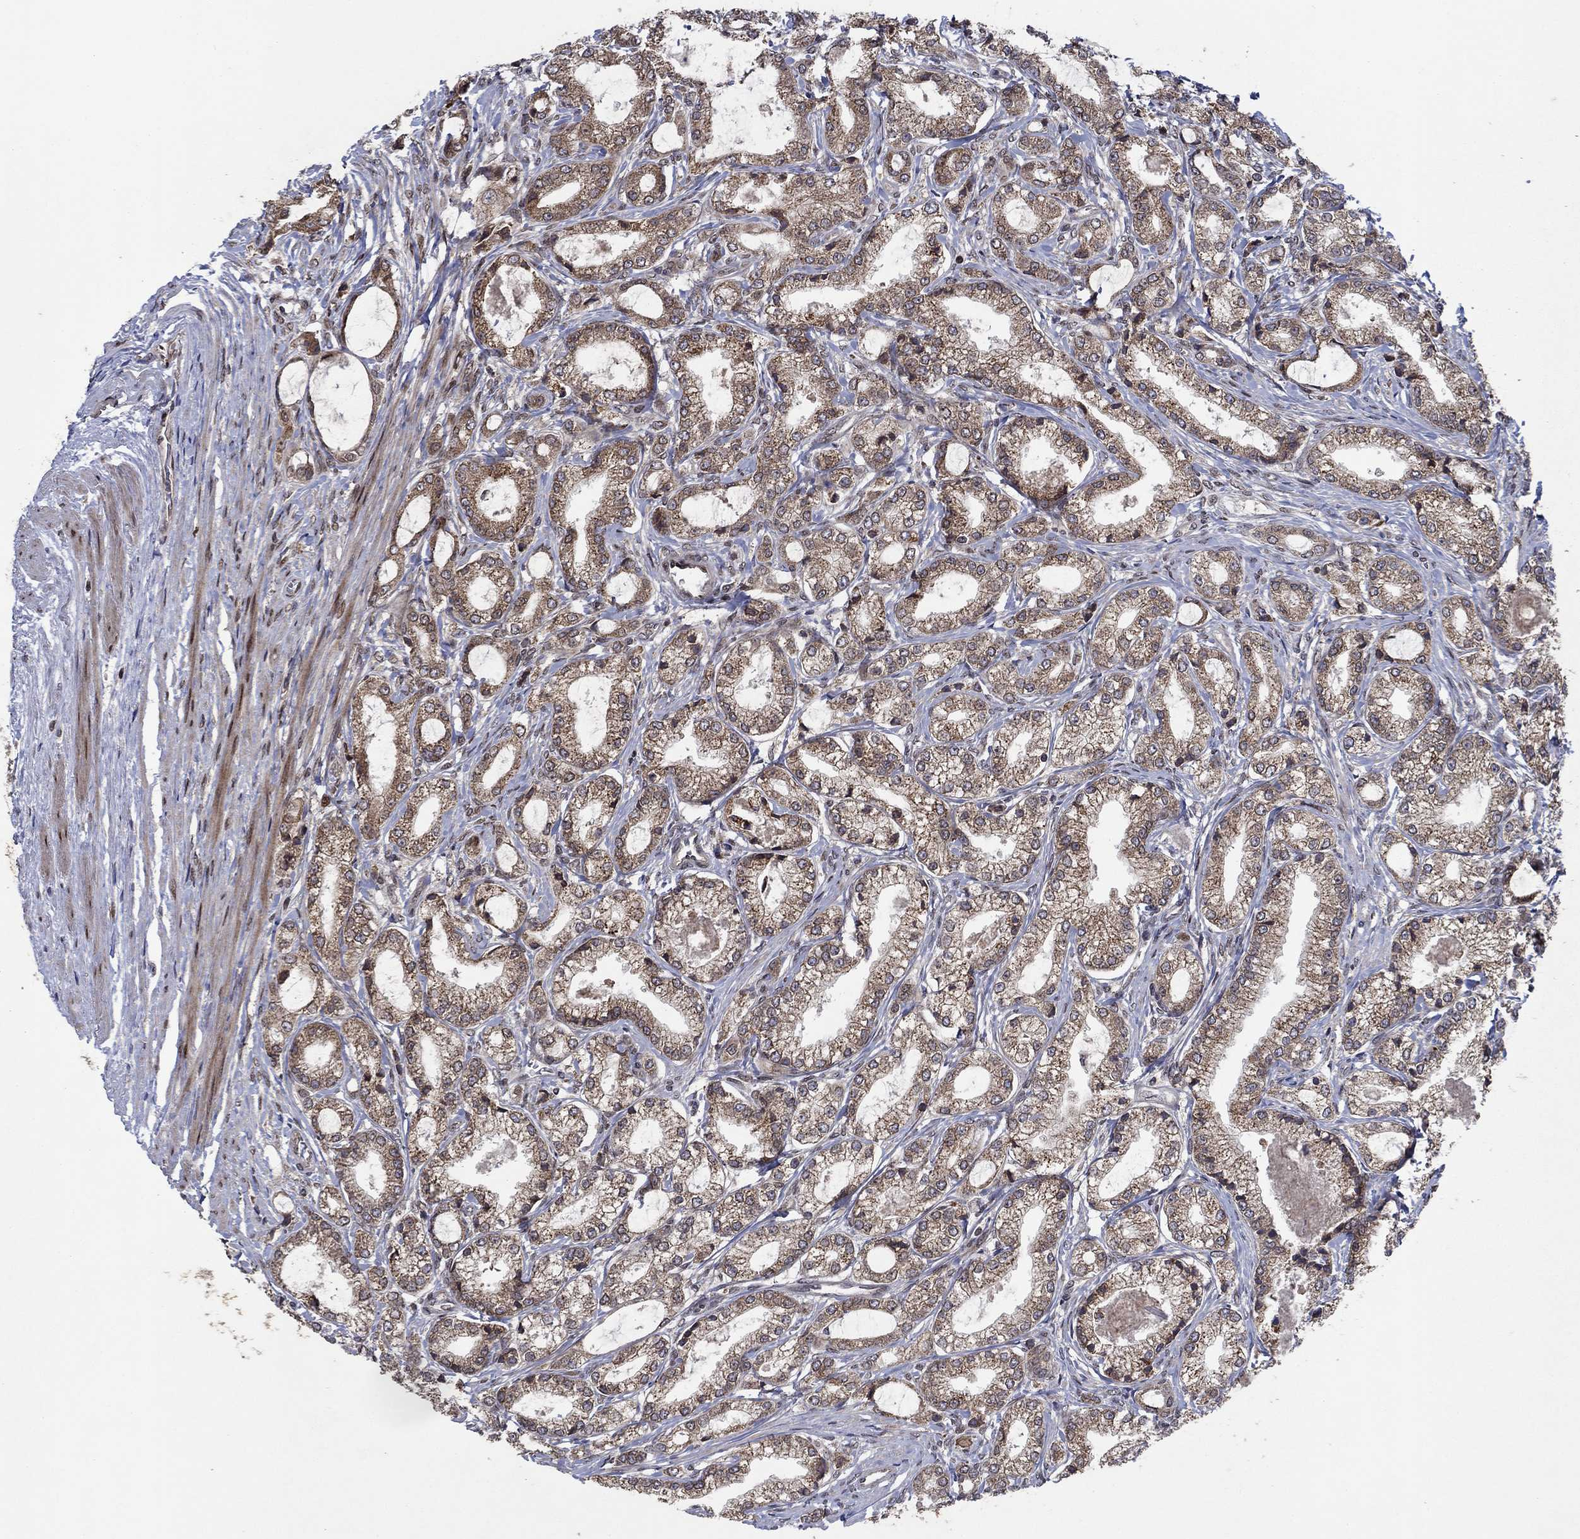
{"staining": {"intensity": "moderate", "quantity": "<25%", "location": "cytoplasmic/membranous,nuclear"}, "tissue": "prostate cancer", "cell_type": "Tumor cells", "image_type": "cancer", "snomed": [{"axis": "morphology", "description": "Adenocarcinoma, NOS"}, {"axis": "topography", "description": "Prostate and seminal vesicle, NOS"}, {"axis": "topography", "description": "Prostate"}], "caption": "Prostate cancer tissue exhibits moderate cytoplasmic/membranous and nuclear positivity in about <25% of tumor cells", "gene": "PRICKLE4", "patient": {"sex": "male", "age": 62}}